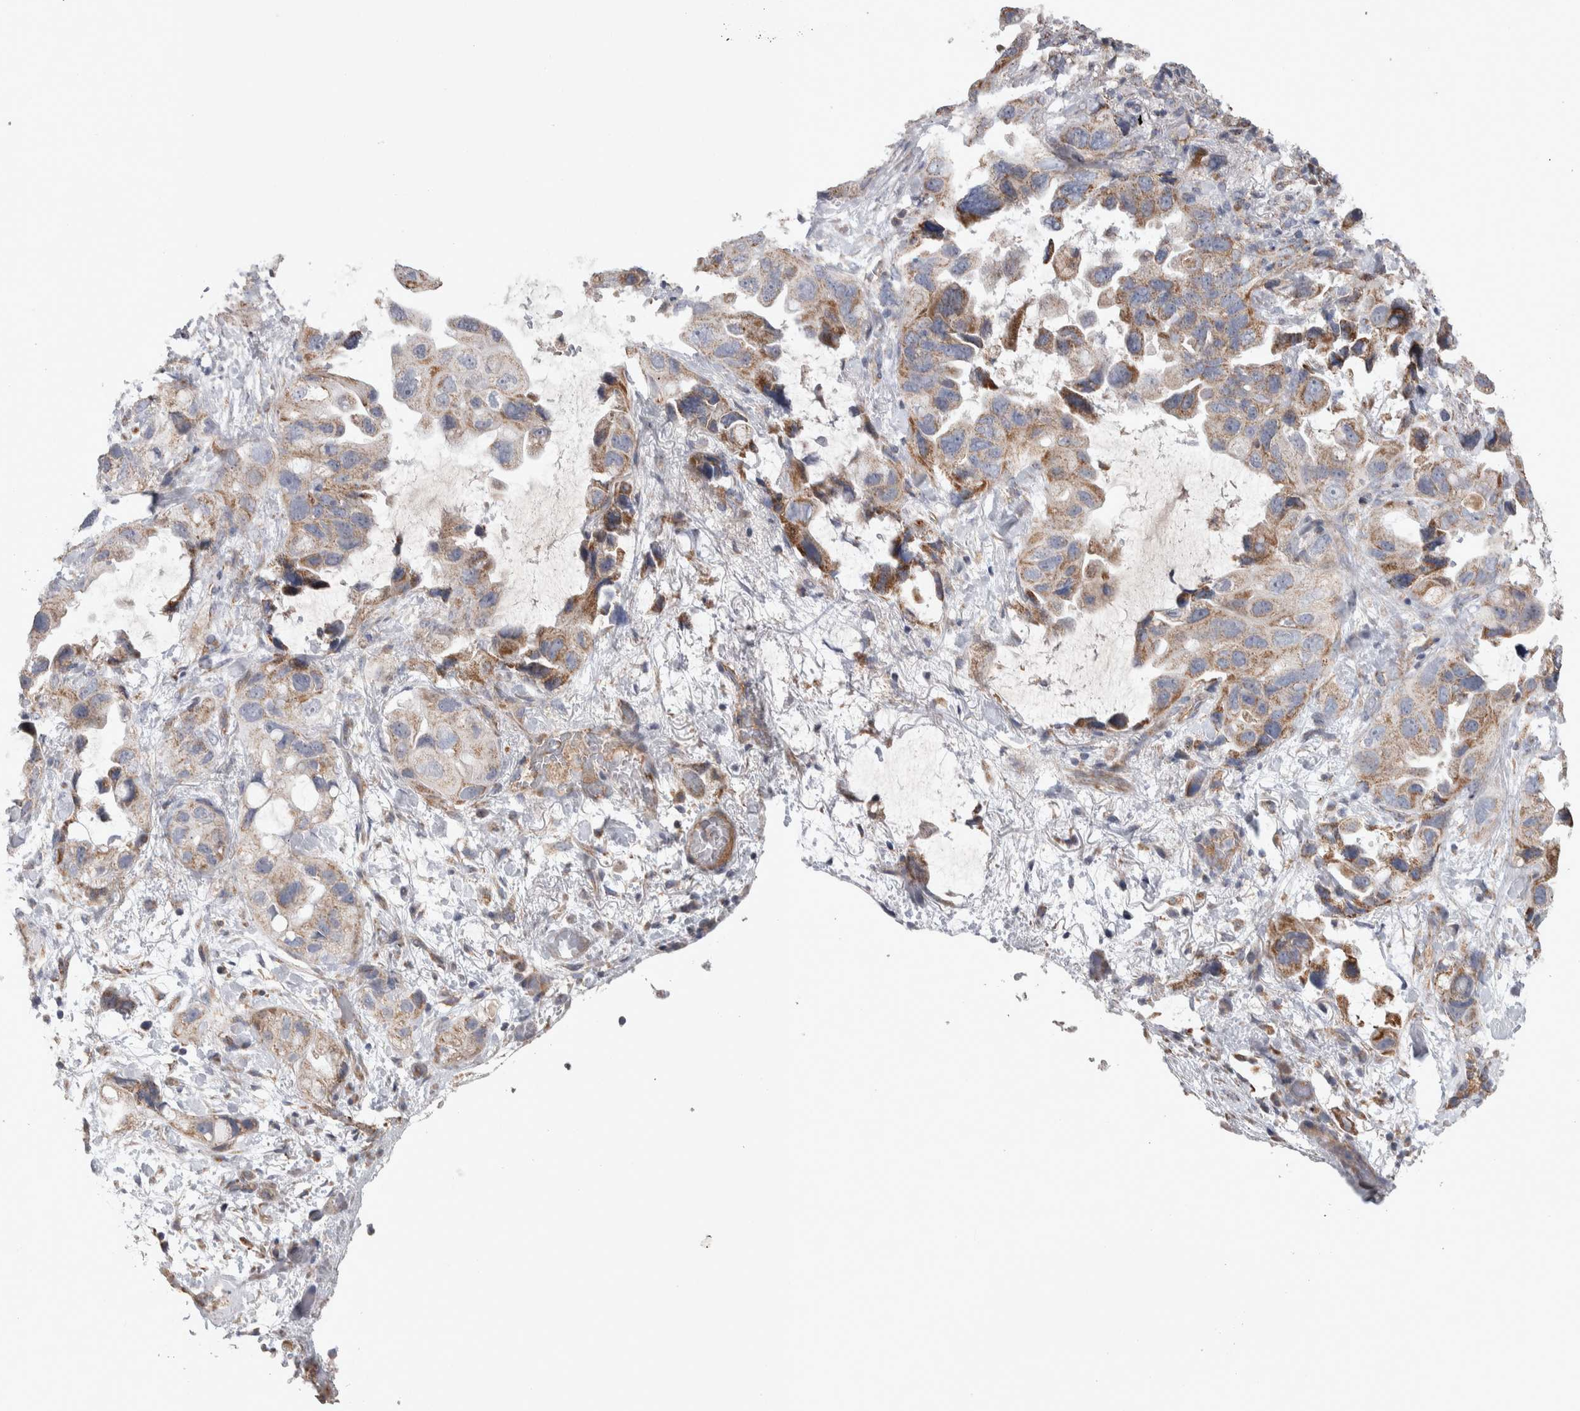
{"staining": {"intensity": "weak", "quantity": ">75%", "location": "cytoplasmic/membranous"}, "tissue": "lung cancer", "cell_type": "Tumor cells", "image_type": "cancer", "snomed": [{"axis": "morphology", "description": "Squamous cell carcinoma, NOS"}, {"axis": "topography", "description": "Lung"}], "caption": "Weak cytoplasmic/membranous expression is appreciated in approximately >75% of tumor cells in lung cancer (squamous cell carcinoma).", "gene": "SCO1", "patient": {"sex": "female", "age": 73}}